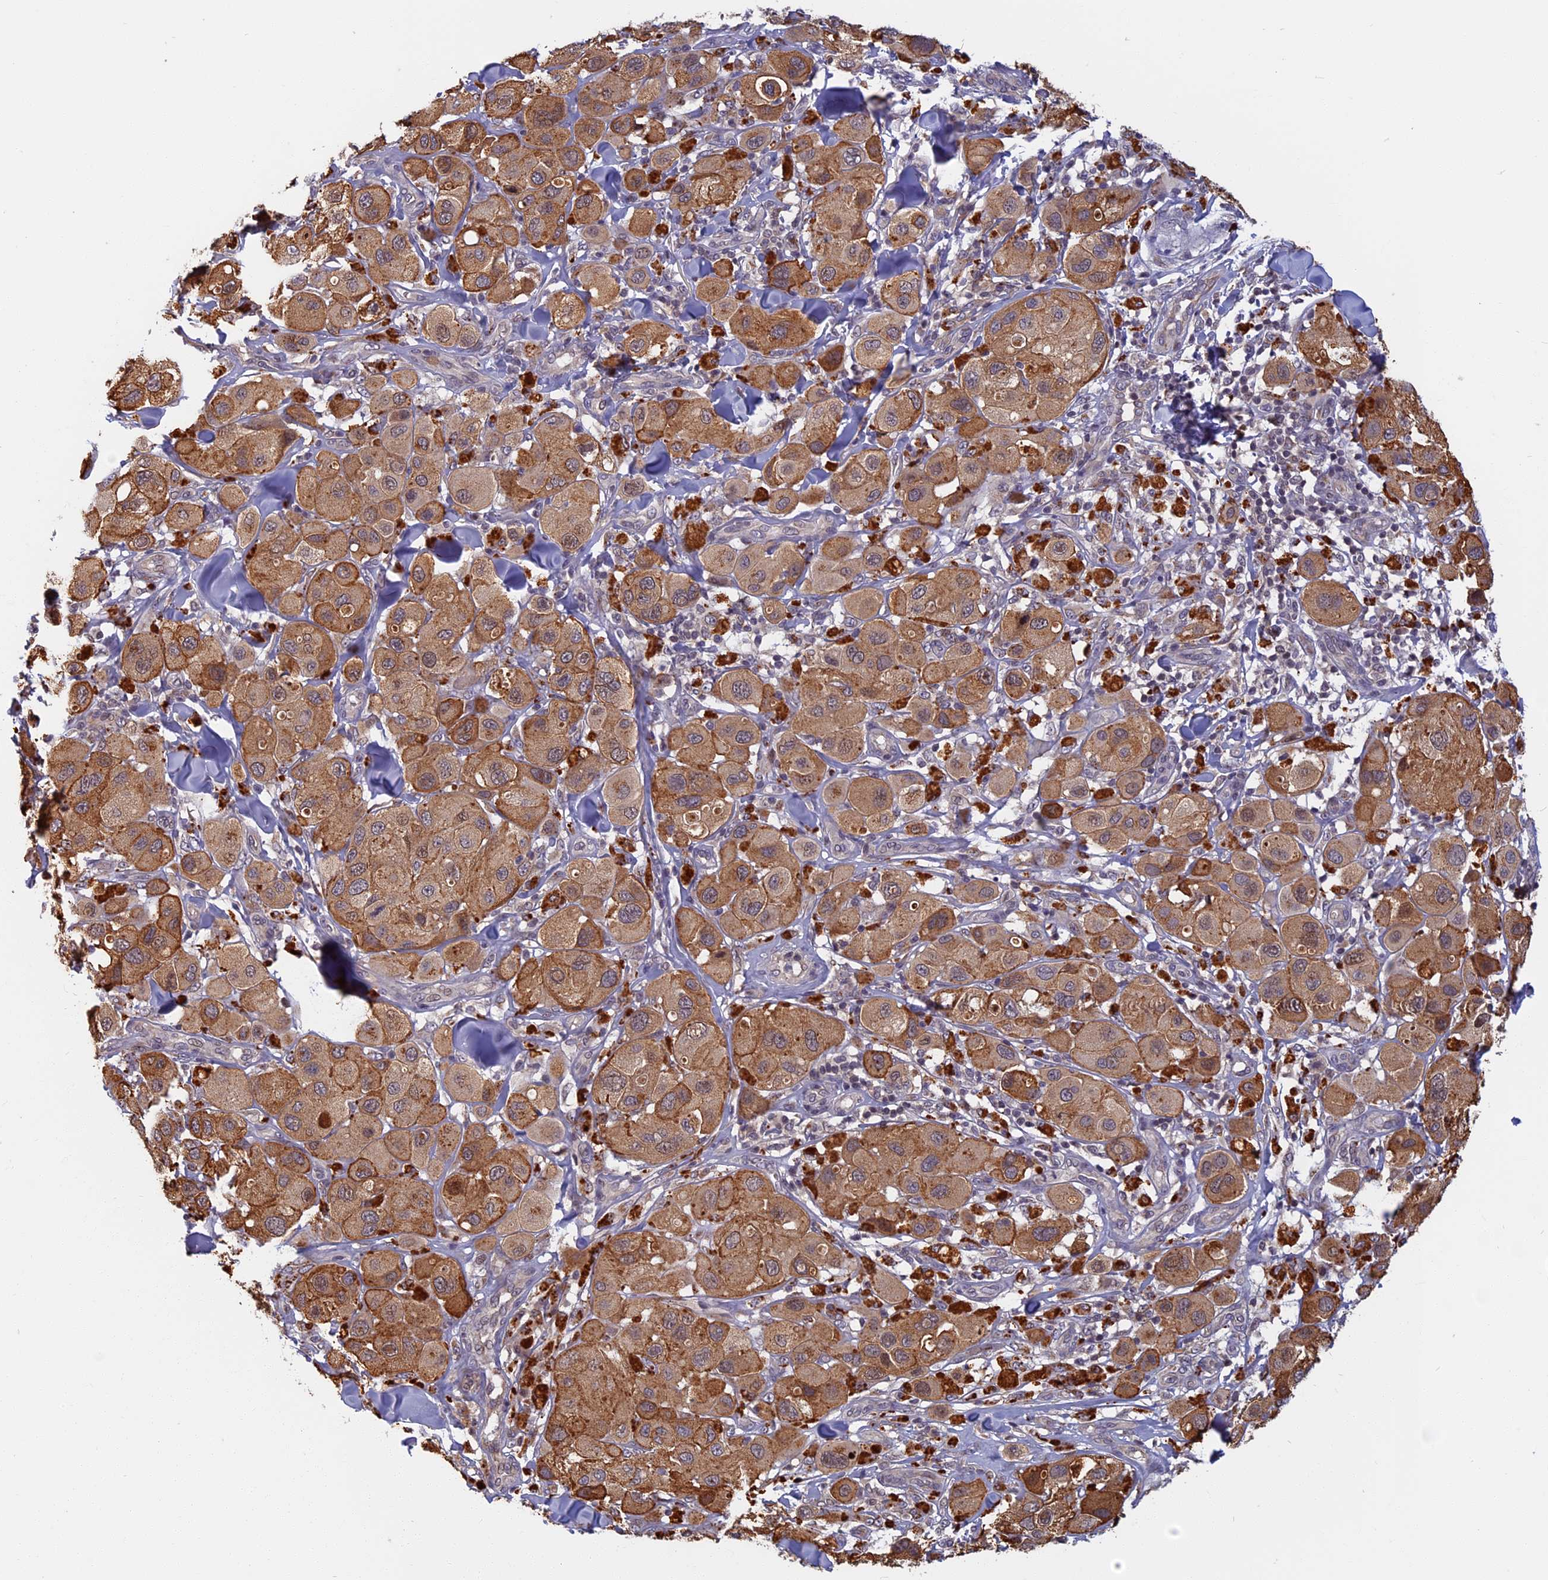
{"staining": {"intensity": "moderate", "quantity": ">75%", "location": "cytoplasmic/membranous"}, "tissue": "melanoma", "cell_type": "Tumor cells", "image_type": "cancer", "snomed": [{"axis": "morphology", "description": "Malignant melanoma, Metastatic site"}, {"axis": "topography", "description": "Skin"}], "caption": "Melanoma stained with a protein marker demonstrates moderate staining in tumor cells.", "gene": "CCDC113", "patient": {"sex": "male", "age": 41}}